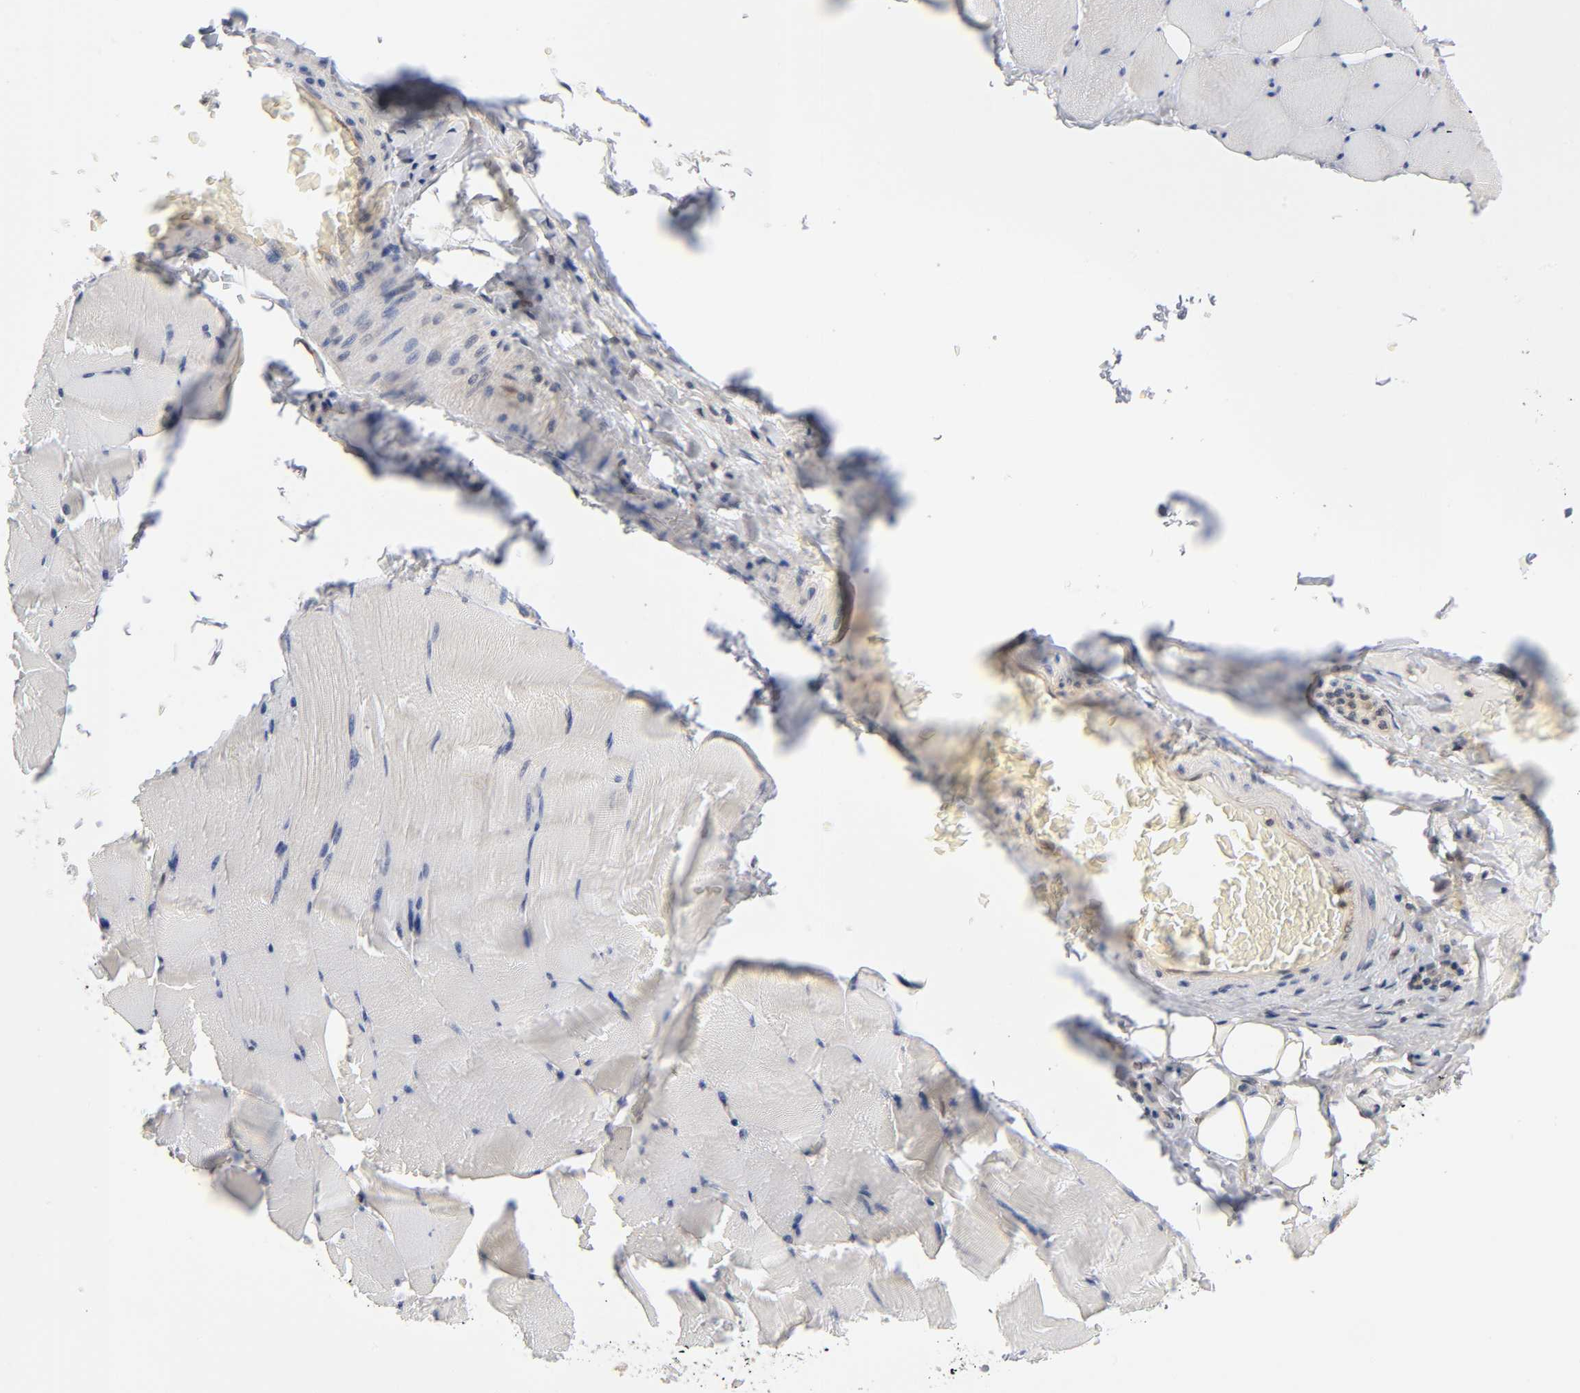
{"staining": {"intensity": "weak", "quantity": "<25%", "location": "cytoplasmic/membranous"}, "tissue": "skeletal muscle", "cell_type": "Myocytes", "image_type": "normal", "snomed": [{"axis": "morphology", "description": "Normal tissue, NOS"}, {"axis": "topography", "description": "Skeletal muscle"}], "caption": "Protein analysis of benign skeletal muscle reveals no significant positivity in myocytes.", "gene": "DFFB", "patient": {"sex": "male", "age": 62}}